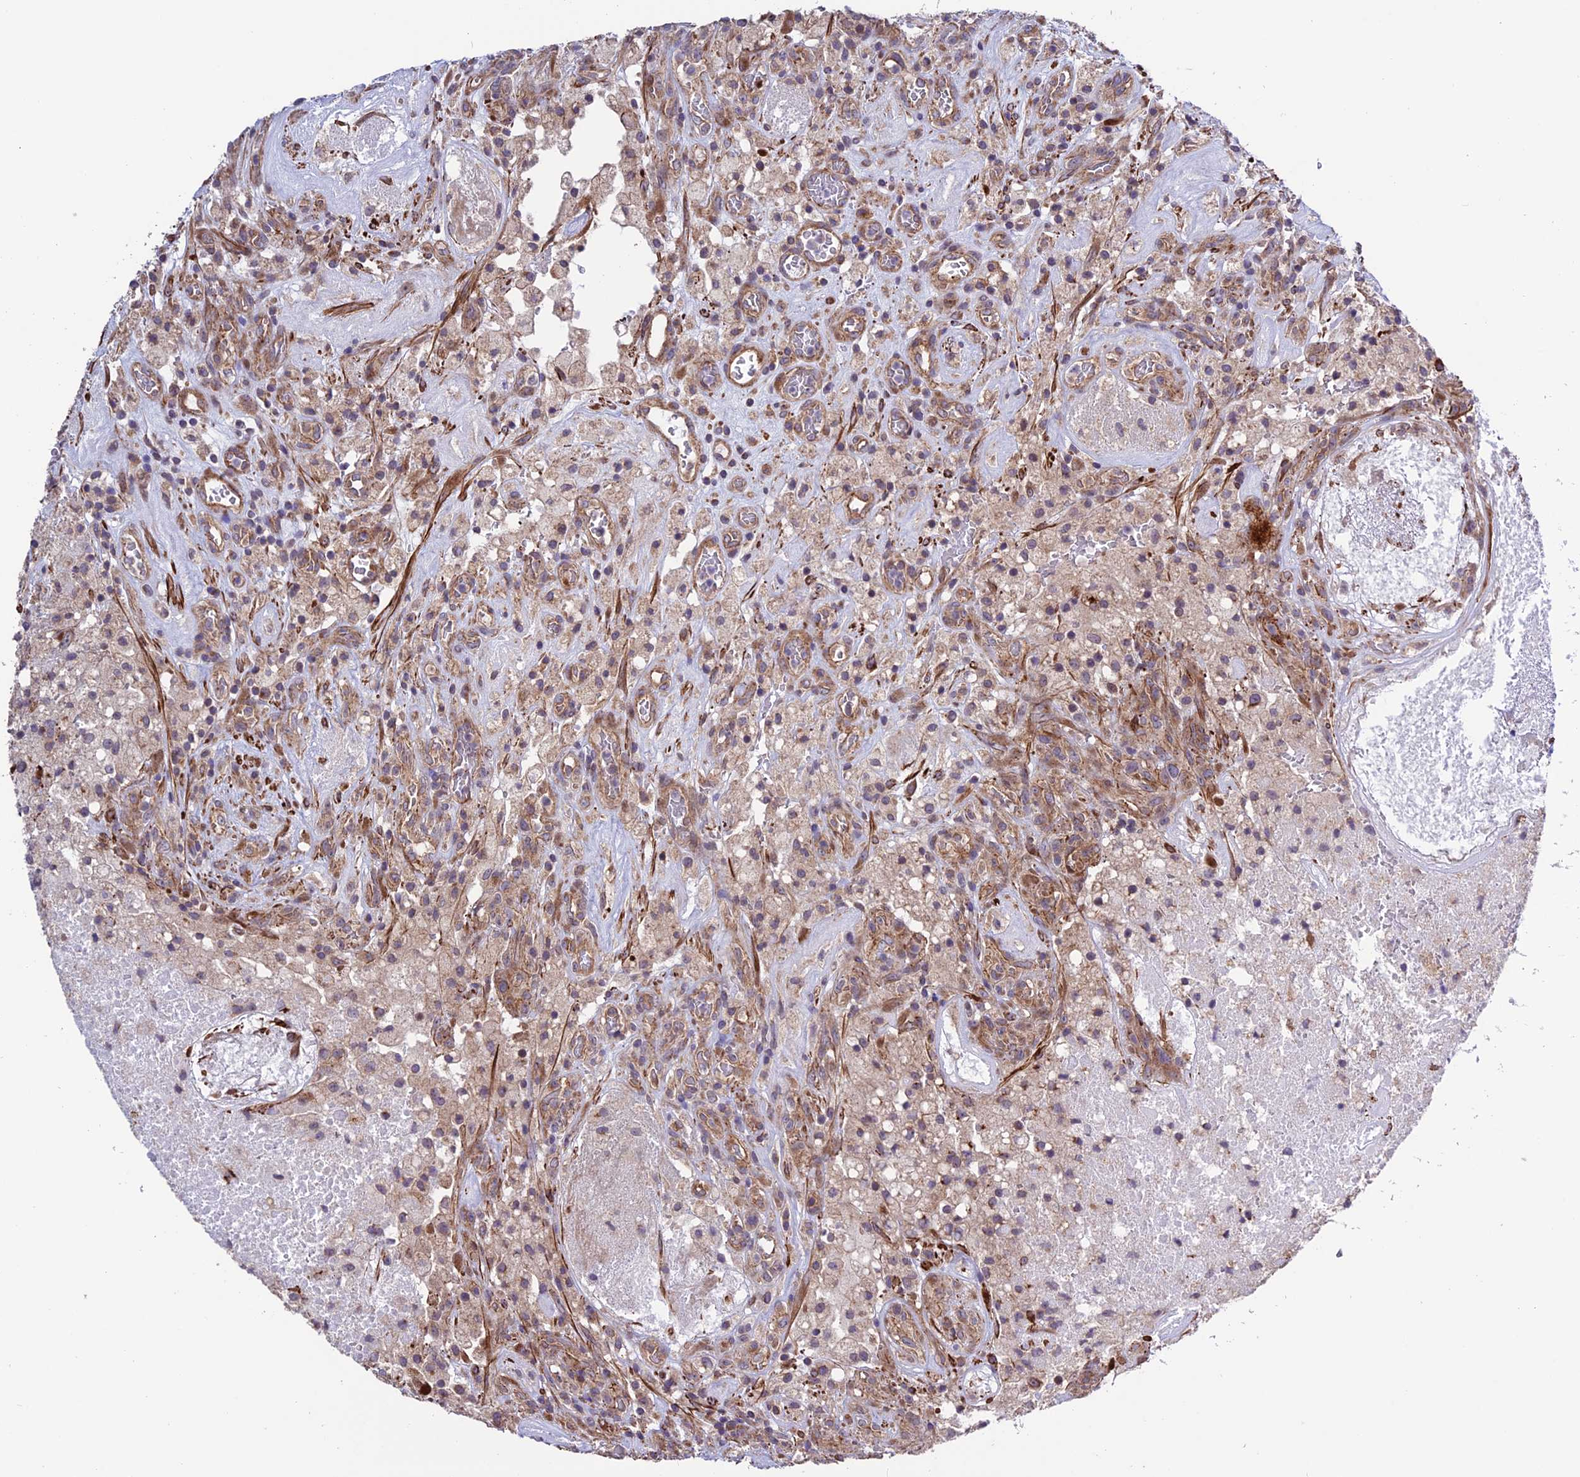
{"staining": {"intensity": "weak", "quantity": ">75%", "location": "cytoplasmic/membranous"}, "tissue": "glioma", "cell_type": "Tumor cells", "image_type": "cancer", "snomed": [{"axis": "morphology", "description": "Glioma, malignant, High grade"}, {"axis": "topography", "description": "Brain"}], "caption": "Glioma stained for a protein (brown) shows weak cytoplasmic/membranous positive staining in about >75% of tumor cells.", "gene": "TNIP3", "patient": {"sex": "male", "age": 76}}